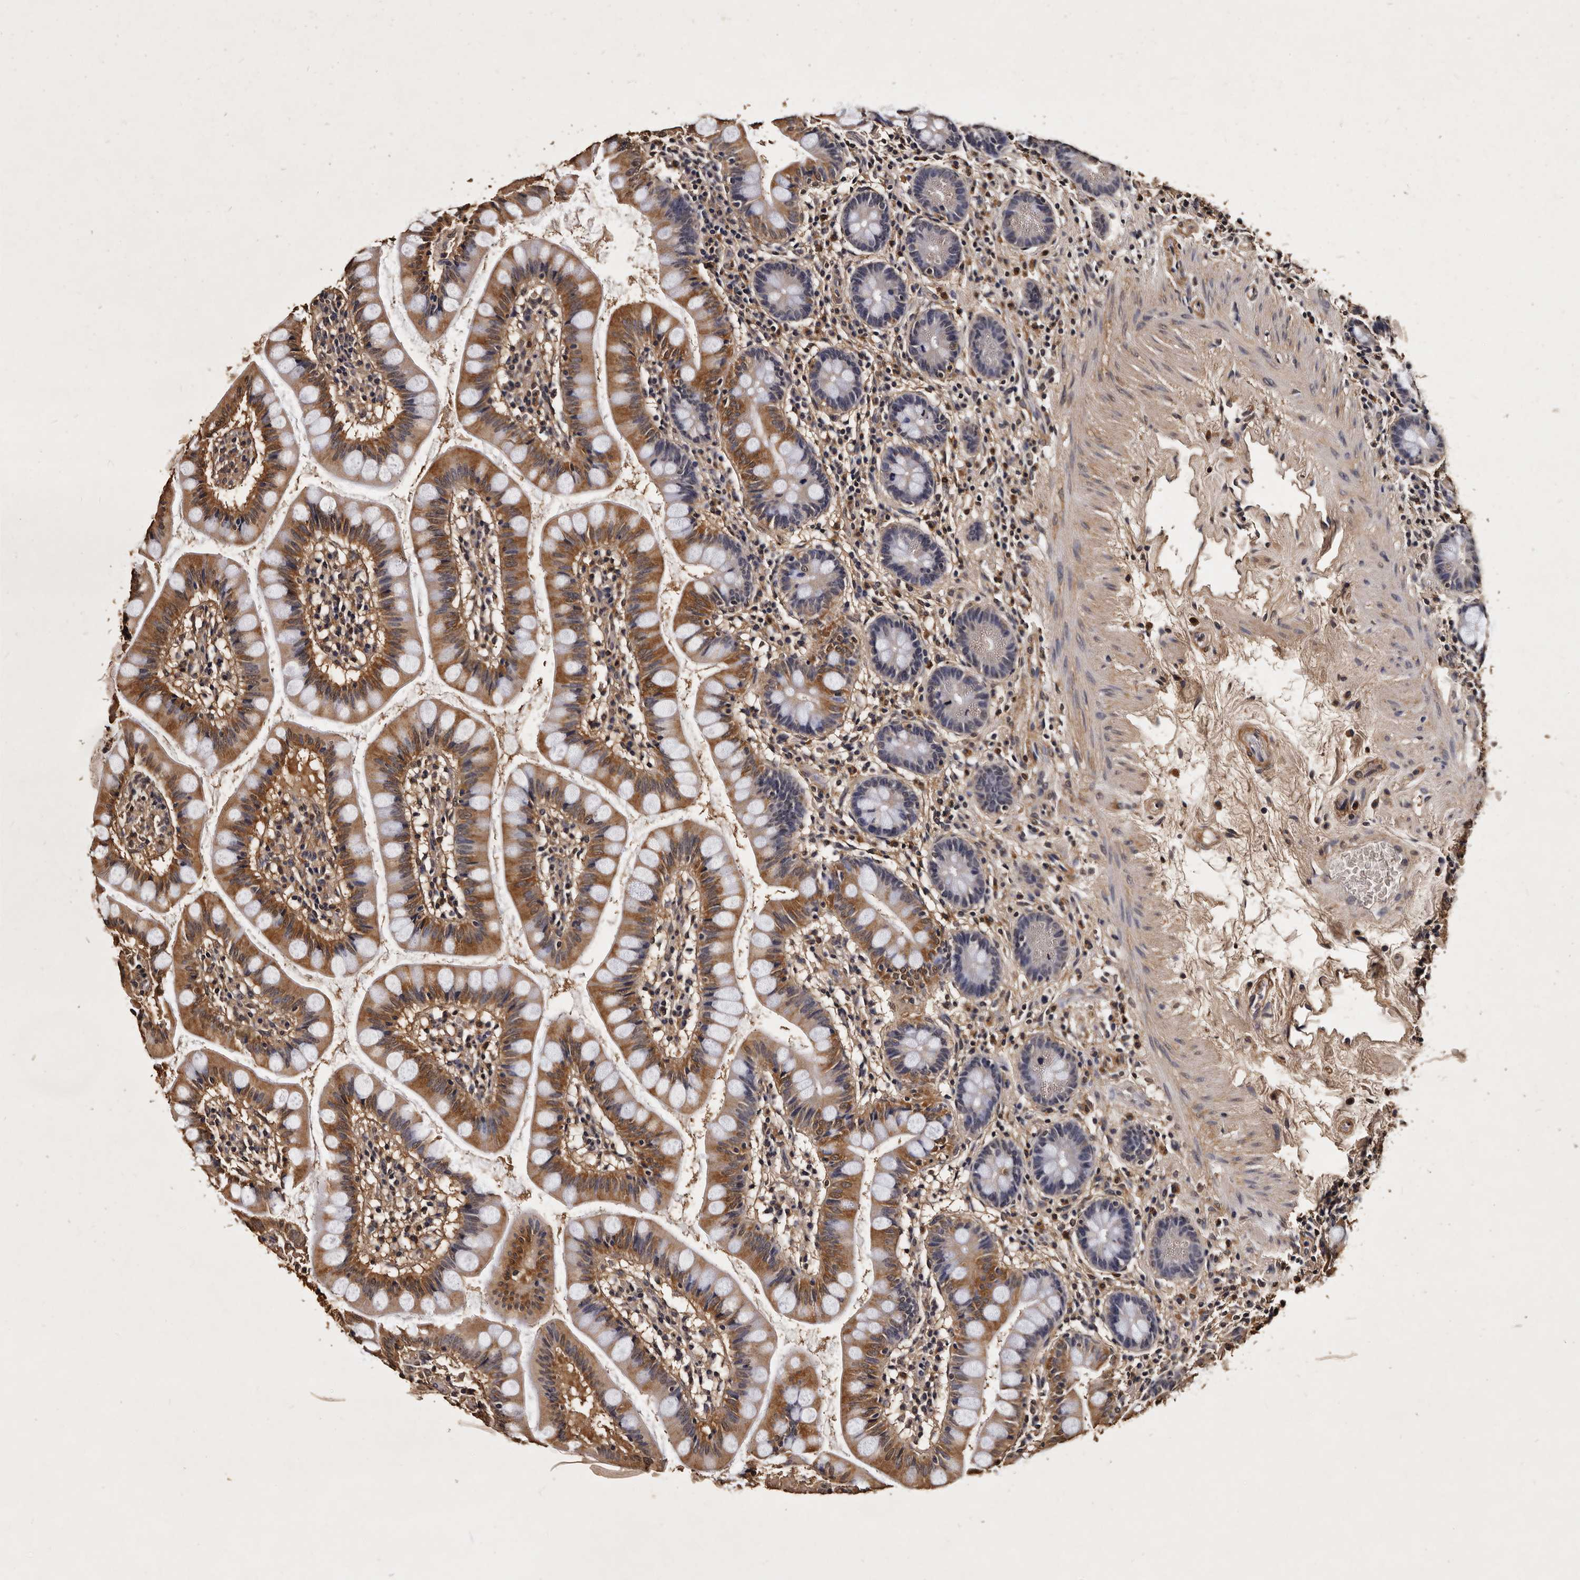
{"staining": {"intensity": "strong", "quantity": ">75%", "location": "cytoplasmic/membranous"}, "tissue": "small intestine", "cell_type": "Glandular cells", "image_type": "normal", "snomed": [{"axis": "morphology", "description": "Normal tissue, NOS"}, {"axis": "topography", "description": "Small intestine"}], "caption": "Benign small intestine shows strong cytoplasmic/membranous staining in approximately >75% of glandular cells.", "gene": "PARS2", "patient": {"sex": "female", "age": 84}}